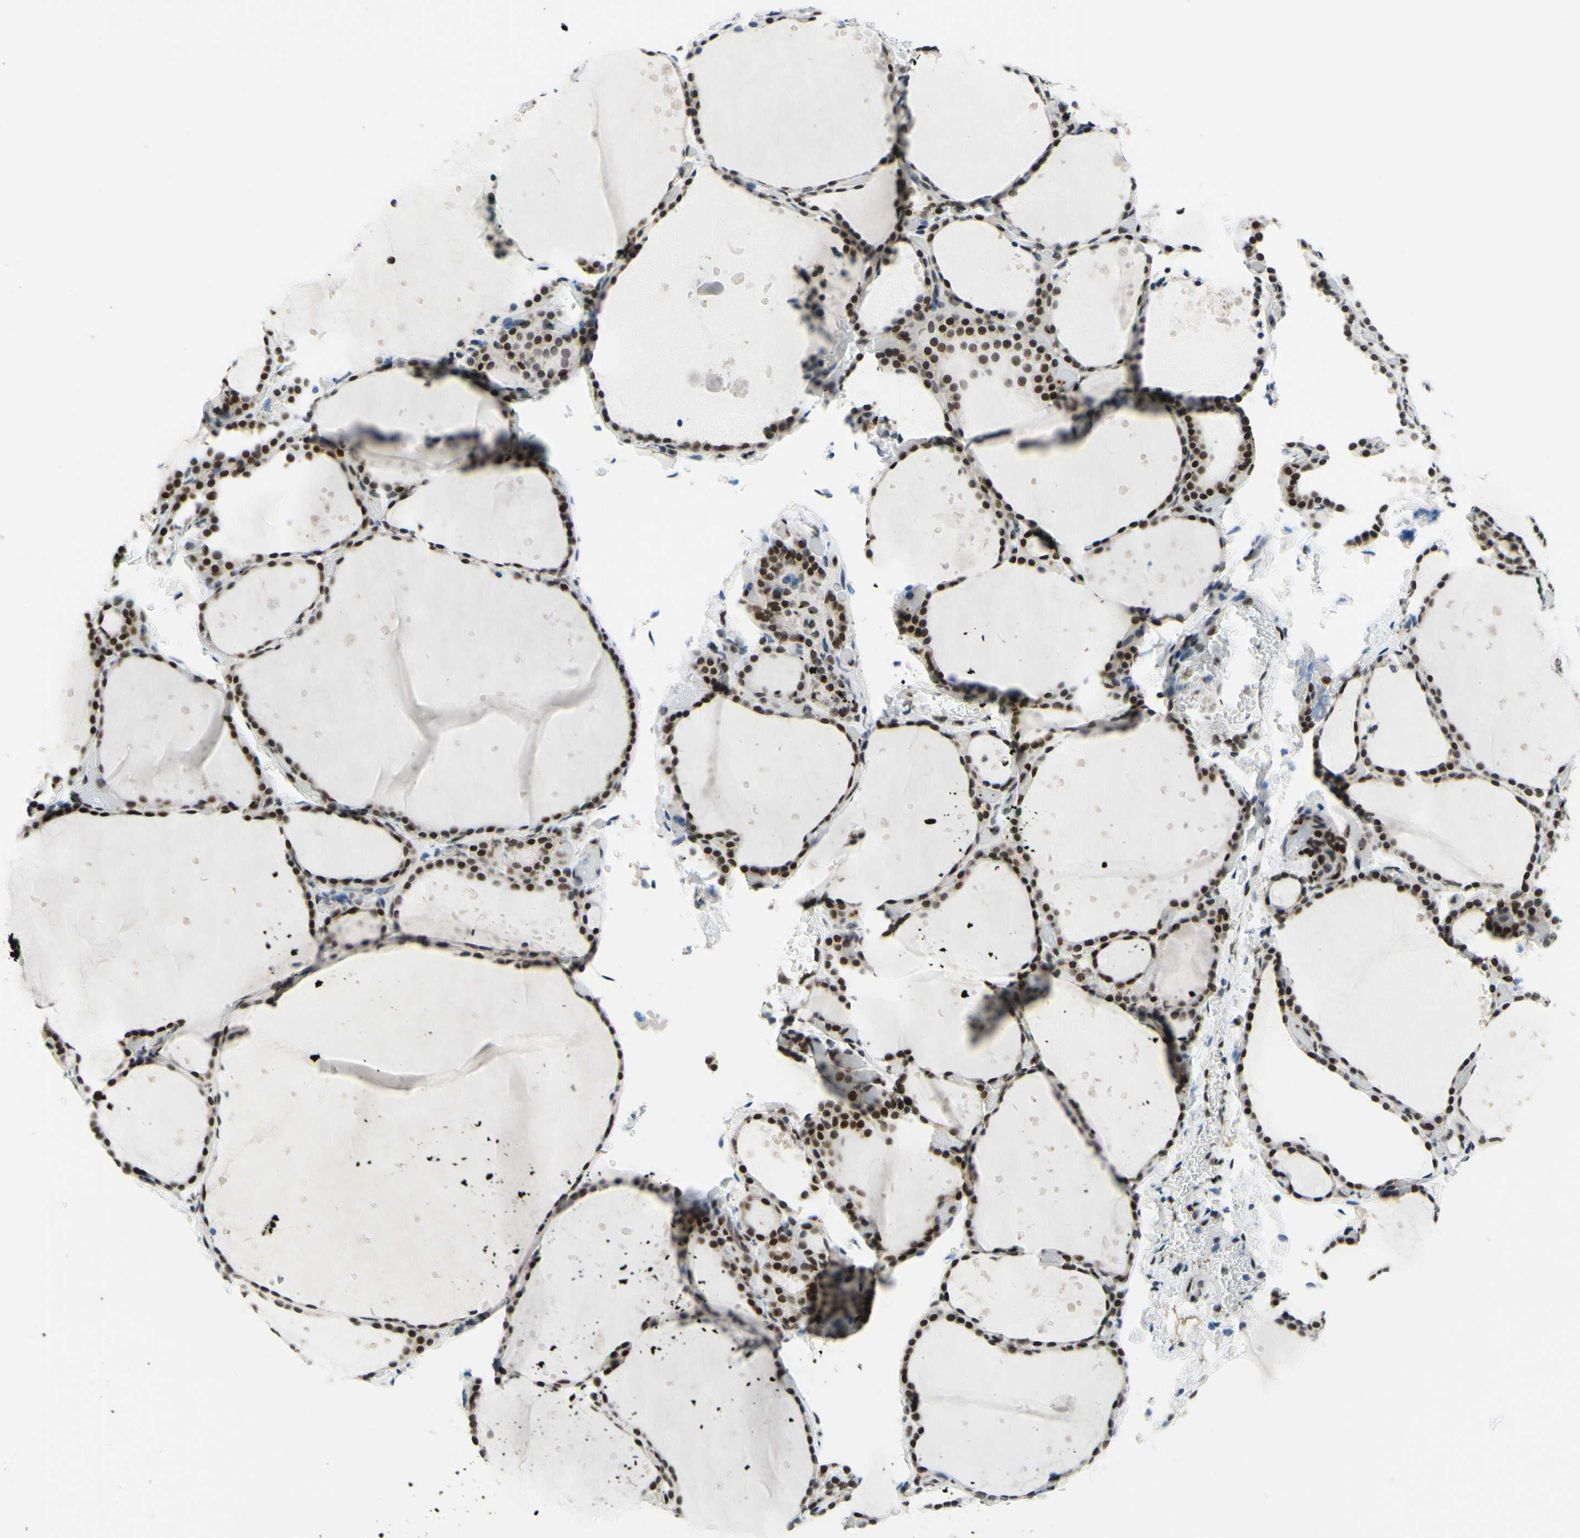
{"staining": {"intensity": "moderate", "quantity": ">75%", "location": "nuclear"}, "tissue": "thyroid gland", "cell_type": "Glandular cells", "image_type": "normal", "snomed": [{"axis": "morphology", "description": "Normal tissue, NOS"}, {"axis": "topography", "description": "Thyroid gland"}], "caption": "Benign thyroid gland was stained to show a protein in brown. There is medium levels of moderate nuclear staining in approximately >75% of glandular cells.", "gene": "CBX7", "patient": {"sex": "female", "age": 44}}